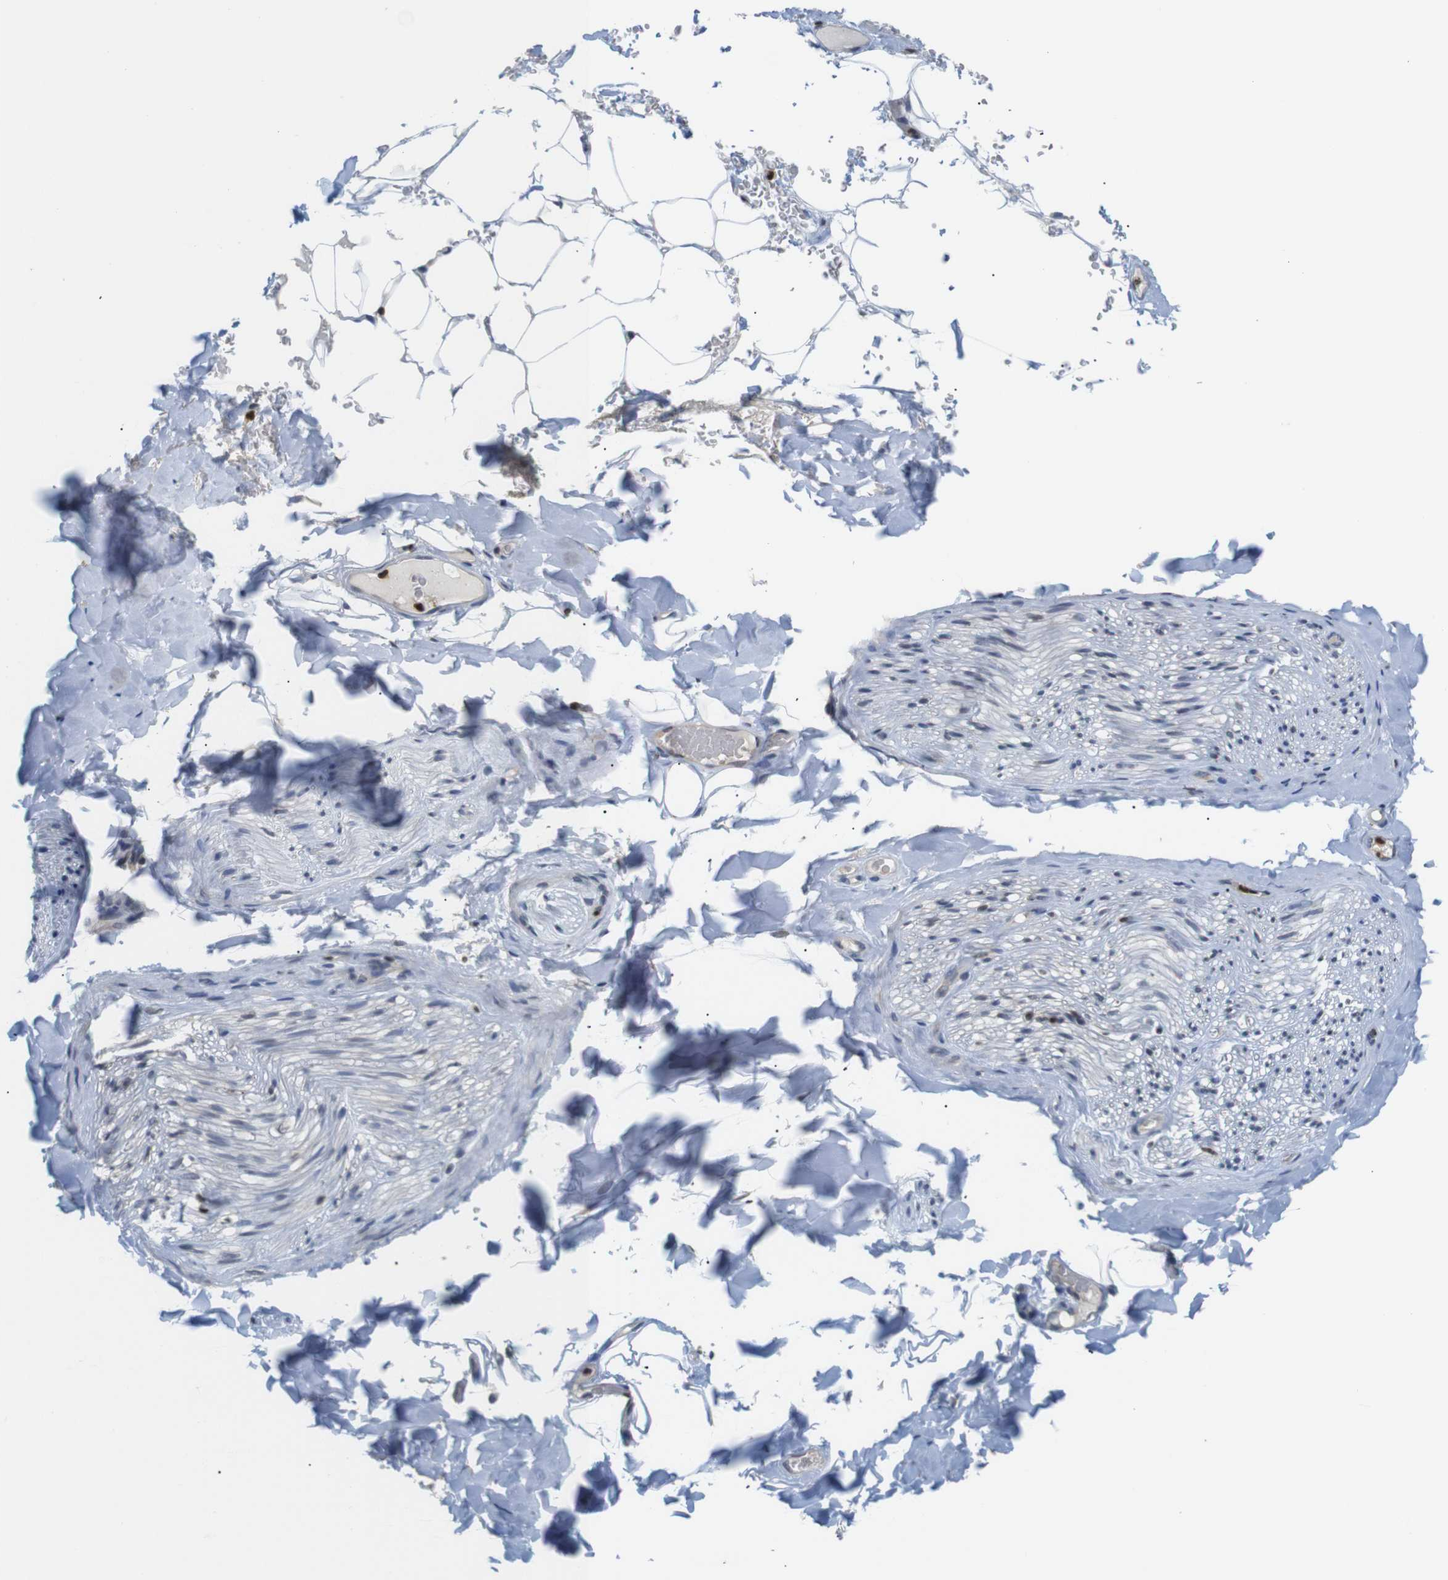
{"staining": {"intensity": "negative", "quantity": "none", "location": "none"}, "tissue": "adipose tissue", "cell_type": "Adipocytes", "image_type": "normal", "snomed": [{"axis": "morphology", "description": "Normal tissue, NOS"}, {"axis": "topography", "description": "Peripheral nerve tissue"}], "caption": "IHC image of normal adipose tissue: adipose tissue stained with DAB (3,3'-diaminobenzidine) exhibits no significant protein staining in adipocytes.", "gene": "MBD1", "patient": {"sex": "male", "age": 70}}